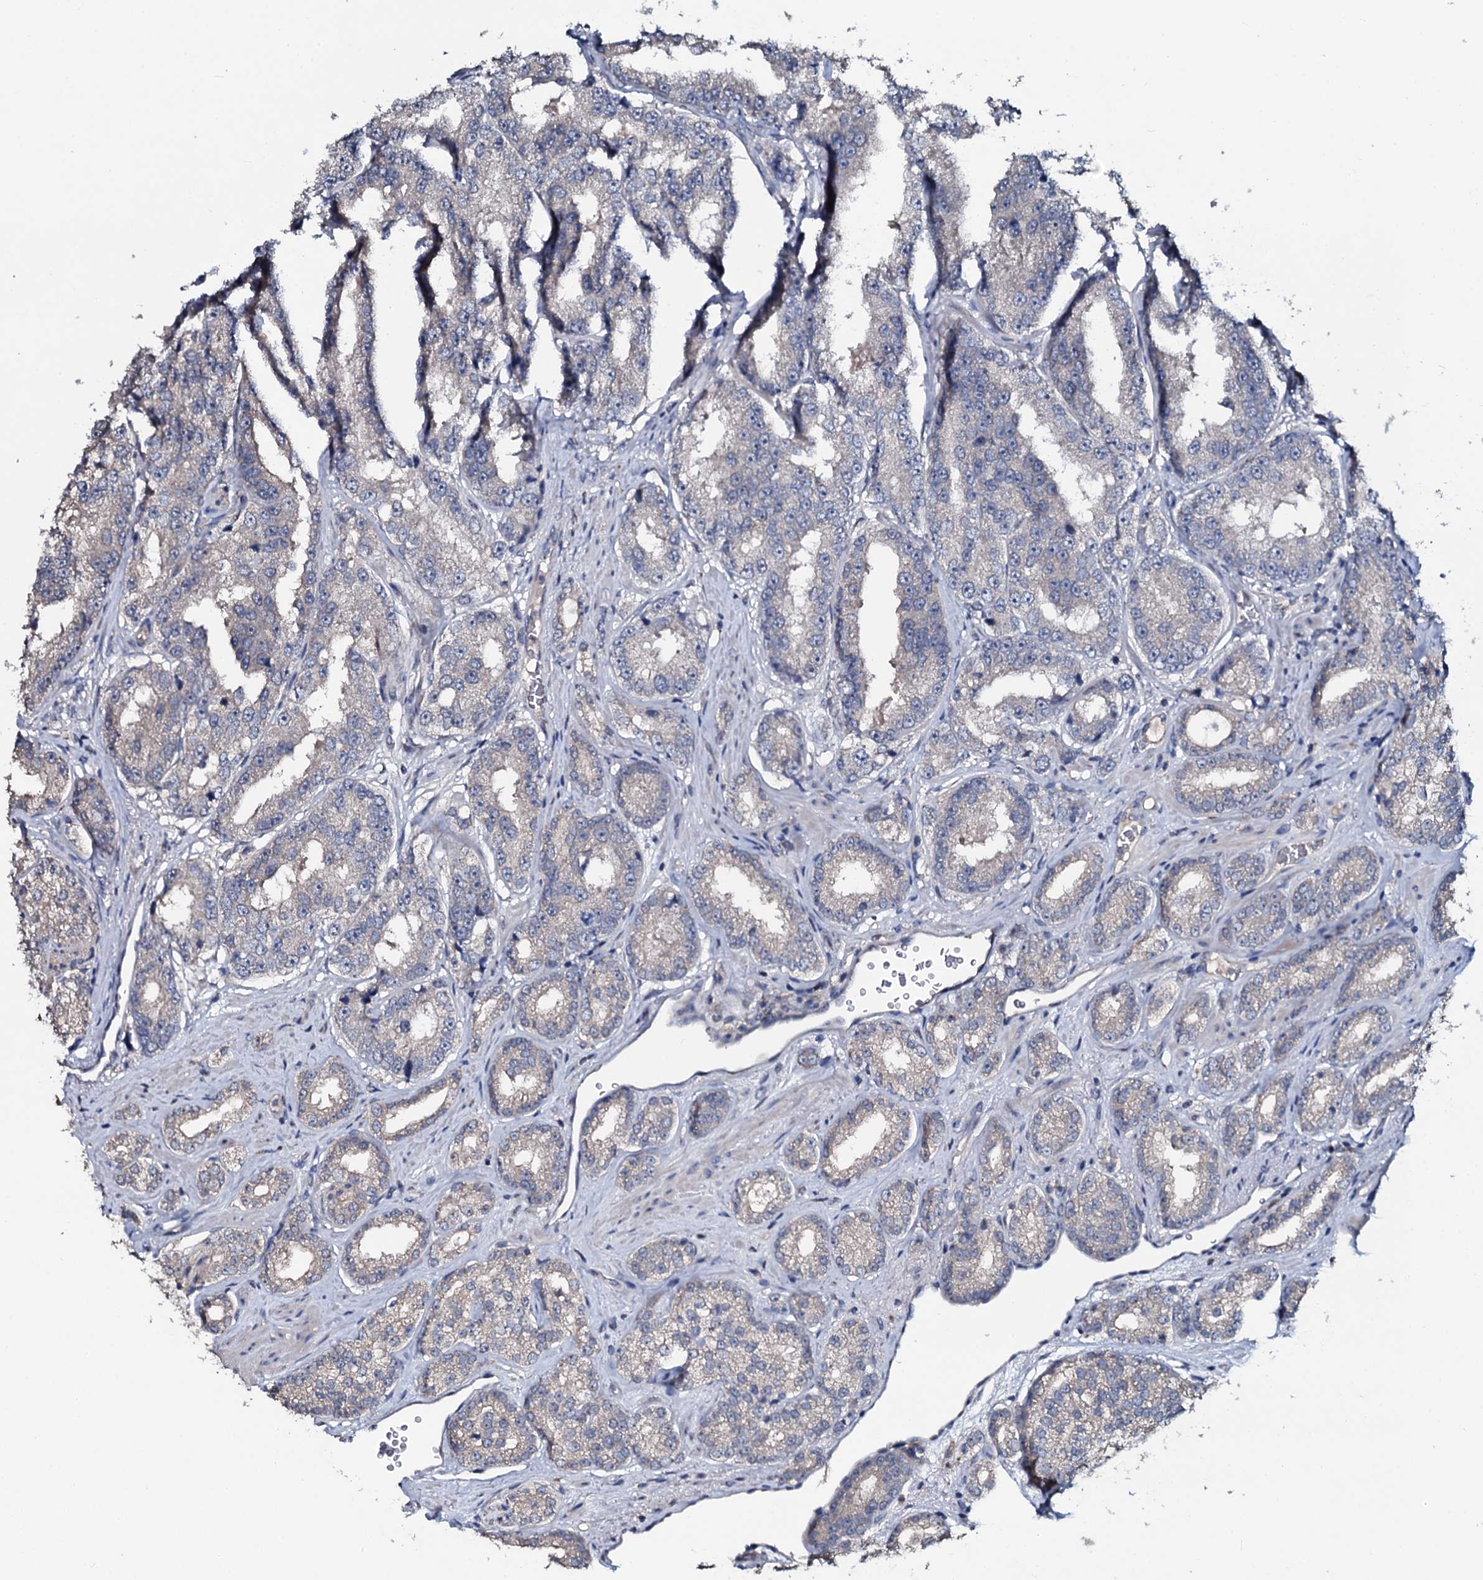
{"staining": {"intensity": "negative", "quantity": "none", "location": "none"}, "tissue": "prostate cancer", "cell_type": "Tumor cells", "image_type": "cancer", "snomed": [{"axis": "morphology", "description": "Normal tissue, NOS"}, {"axis": "morphology", "description": "Adenocarcinoma, High grade"}, {"axis": "topography", "description": "Prostate"}], "caption": "This is an immunohistochemistry (IHC) micrograph of human prostate cancer (high-grade adenocarcinoma). There is no expression in tumor cells.", "gene": "IL12B", "patient": {"sex": "male", "age": 83}}